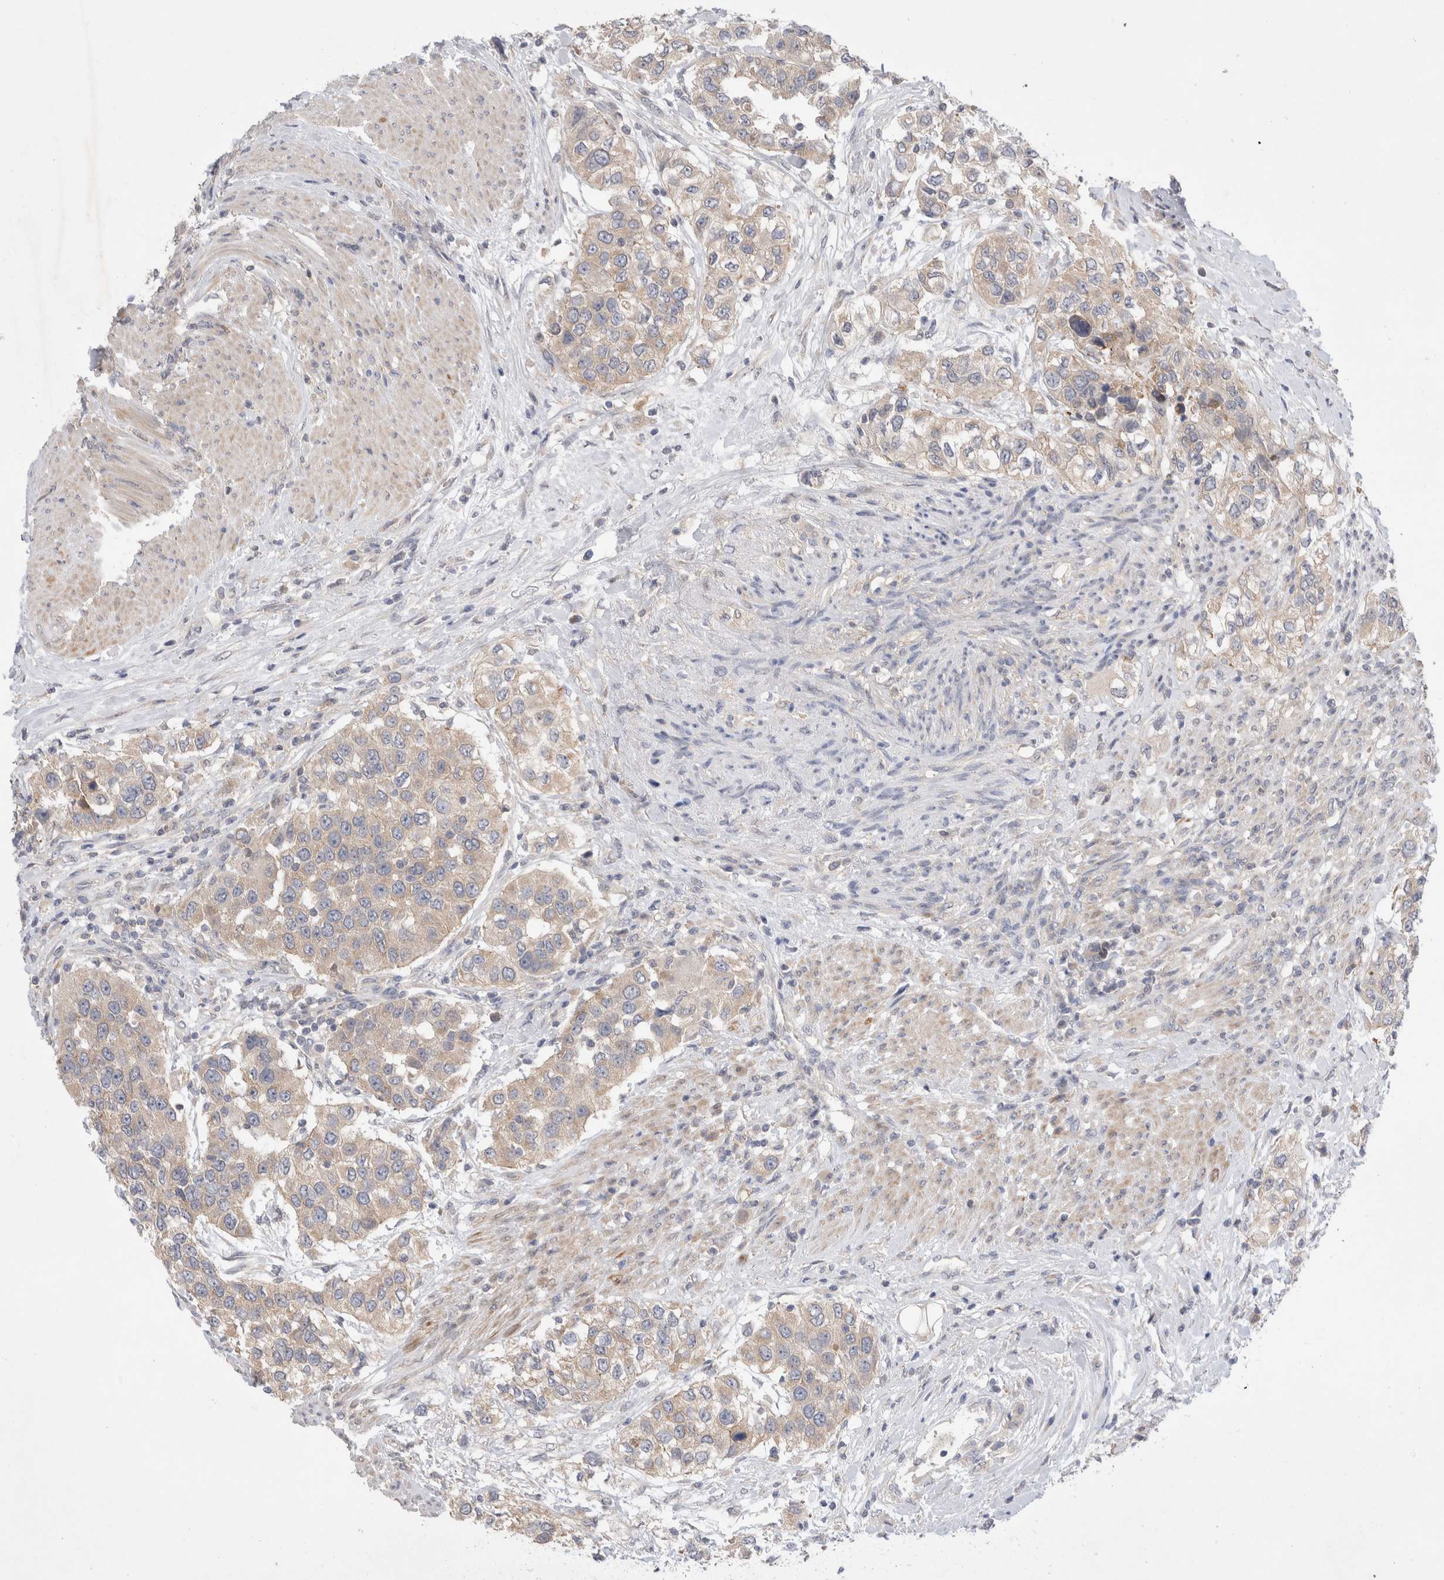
{"staining": {"intensity": "weak", "quantity": ">75%", "location": "cytoplasmic/membranous"}, "tissue": "urothelial cancer", "cell_type": "Tumor cells", "image_type": "cancer", "snomed": [{"axis": "morphology", "description": "Urothelial carcinoma, High grade"}, {"axis": "topography", "description": "Urinary bladder"}], "caption": "Tumor cells exhibit low levels of weak cytoplasmic/membranous staining in about >75% of cells in human high-grade urothelial carcinoma. (DAB IHC, brown staining for protein, blue staining for nuclei).", "gene": "IFT74", "patient": {"sex": "female", "age": 80}}